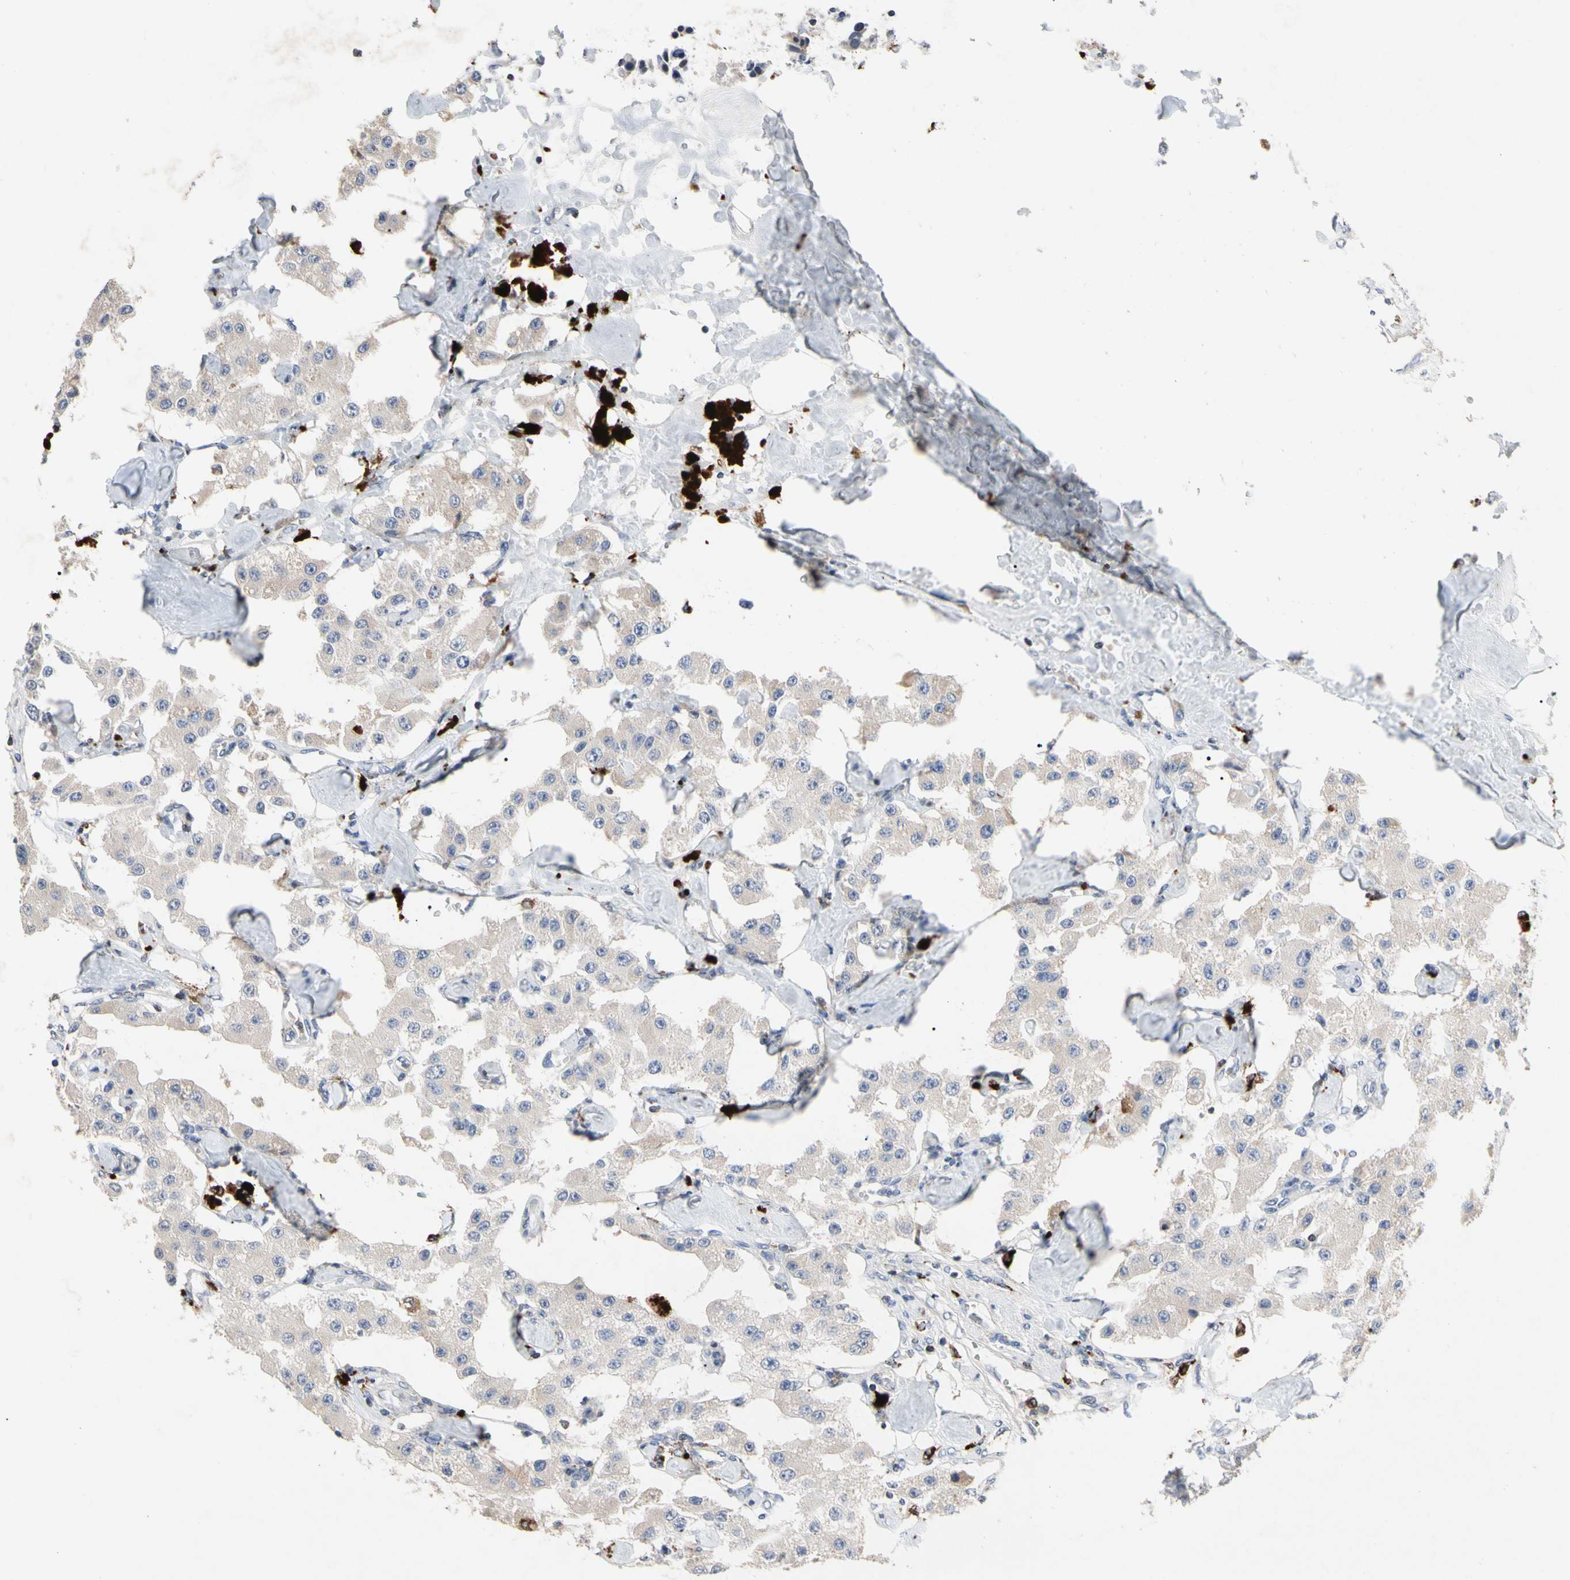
{"staining": {"intensity": "negative", "quantity": "none", "location": "none"}, "tissue": "carcinoid", "cell_type": "Tumor cells", "image_type": "cancer", "snomed": [{"axis": "morphology", "description": "Carcinoid, malignant, NOS"}, {"axis": "topography", "description": "Pancreas"}], "caption": "High magnification brightfield microscopy of carcinoid stained with DAB (3,3'-diaminobenzidine) (brown) and counterstained with hematoxylin (blue): tumor cells show no significant expression.", "gene": "ADA2", "patient": {"sex": "male", "age": 41}}